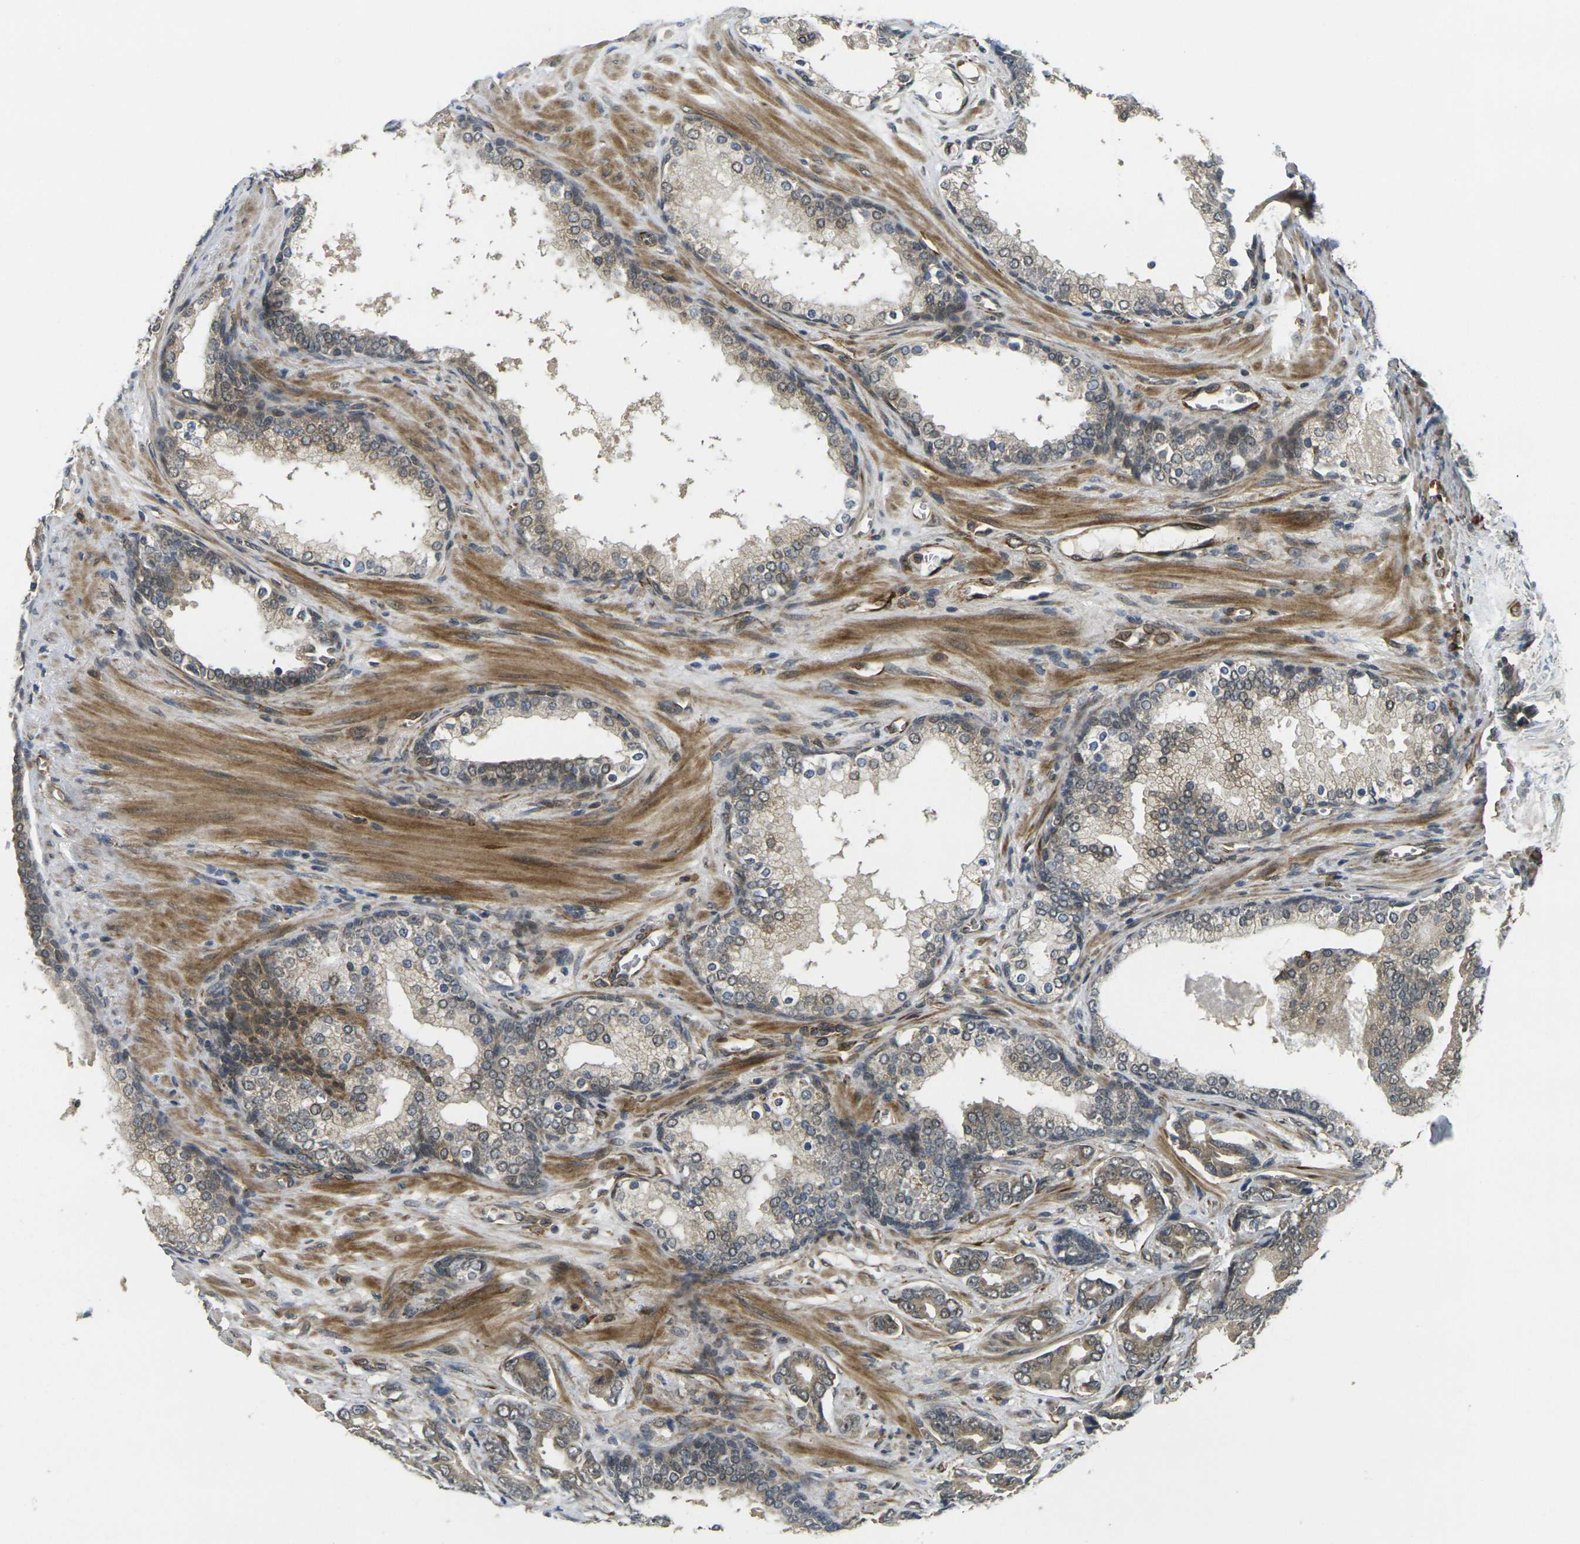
{"staining": {"intensity": "weak", "quantity": "25%-75%", "location": "cytoplasmic/membranous"}, "tissue": "prostate cancer", "cell_type": "Tumor cells", "image_type": "cancer", "snomed": [{"axis": "morphology", "description": "Adenocarcinoma, Low grade"}, {"axis": "topography", "description": "Prostate"}], "caption": "Prostate cancer (adenocarcinoma (low-grade)) stained for a protein (brown) reveals weak cytoplasmic/membranous positive expression in approximately 25%-75% of tumor cells.", "gene": "FUT11", "patient": {"sex": "male", "age": 58}}